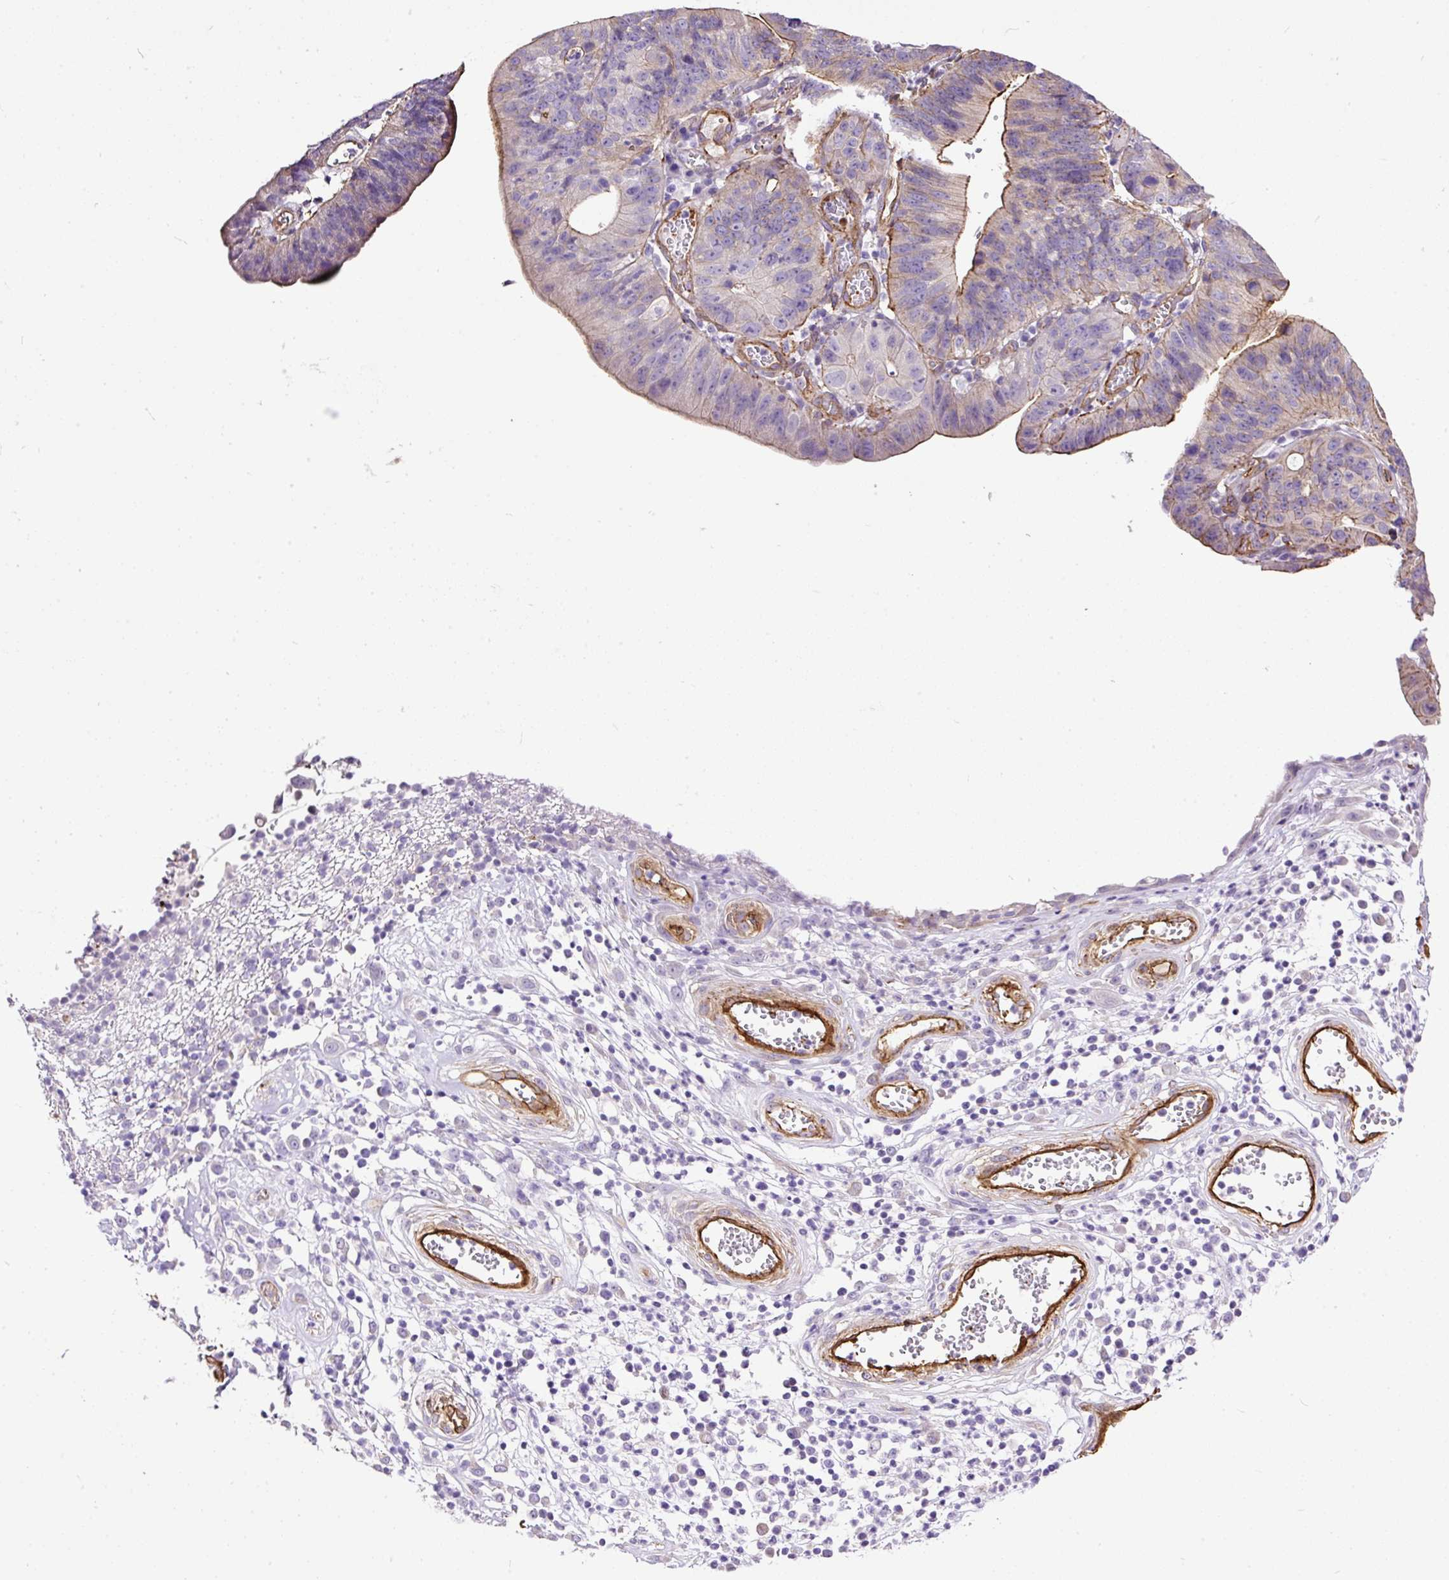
{"staining": {"intensity": "moderate", "quantity": "<25%", "location": "cytoplasmic/membranous"}, "tissue": "stomach cancer", "cell_type": "Tumor cells", "image_type": "cancer", "snomed": [{"axis": "morphology", "description": "Adenocarcinoma, NOS"}, {"axis": "topography", "description": "Stomach"}], "caption": "Protein expression analysis of adenocarcinoma (stomach) exhibits moderate cytoplasmic/membranous expression in approximately <25% of tumor cells.", "gene": "MAGEB16", "patient": {"sex": "male", "age": 59}}